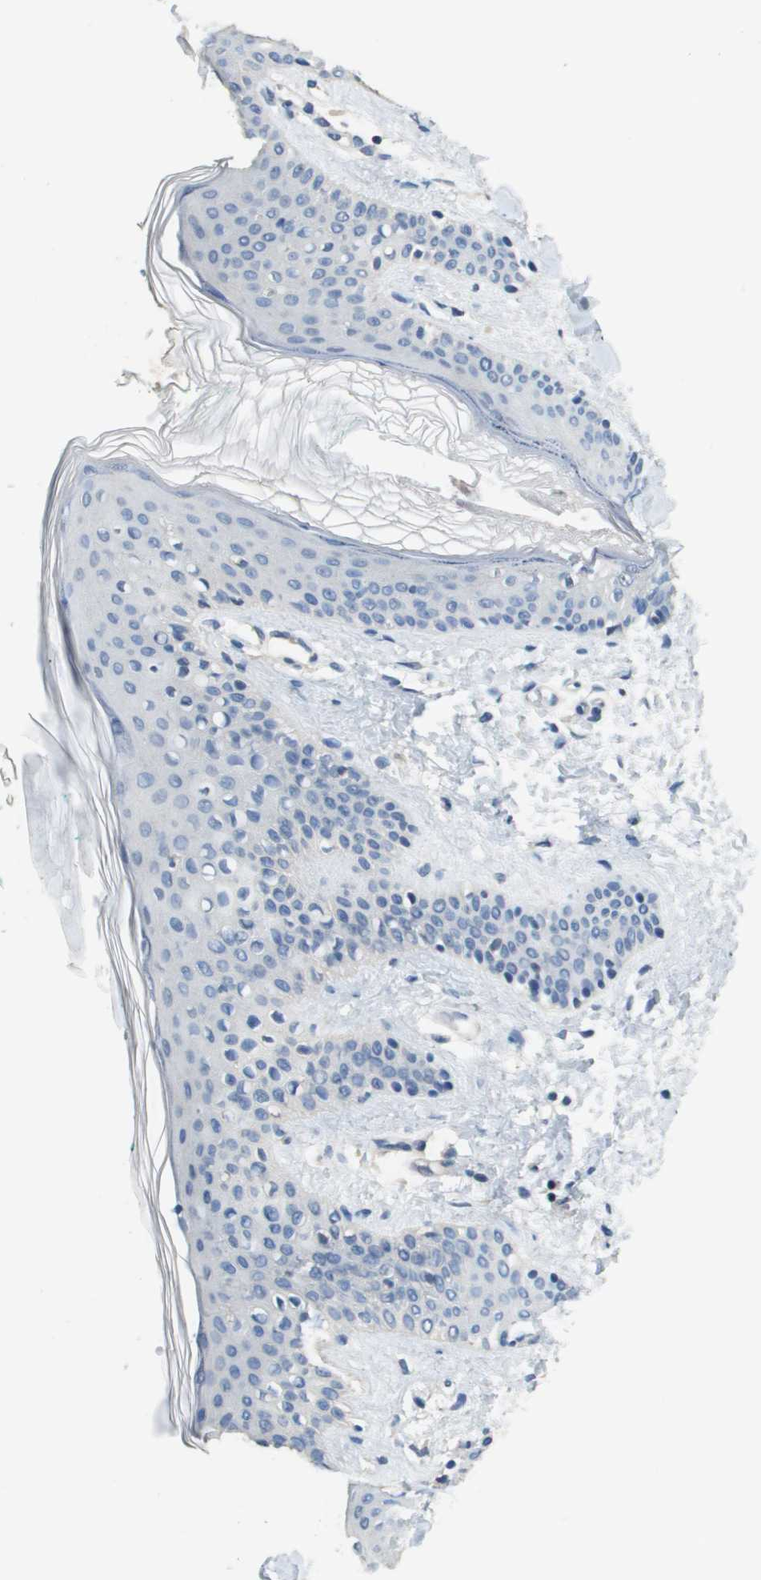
{"staining": {"intensity": "negative", "quantity": "none", "location": "none"}, "tissue": "skin", "cell_type": "Fibroblasts", "image_type": "normal", "snomed": [{"axis": "morphology", "description": "Normal tissue, NOS"}, {"axis": "topography", "description": "Skin"}], "caption": "High power microscopy micrograph of an IHC image of benign skin, revealing no significant staining in fibroblasts.", "gene": "MT3", "patient": {"sex": "male", "age": 16}}